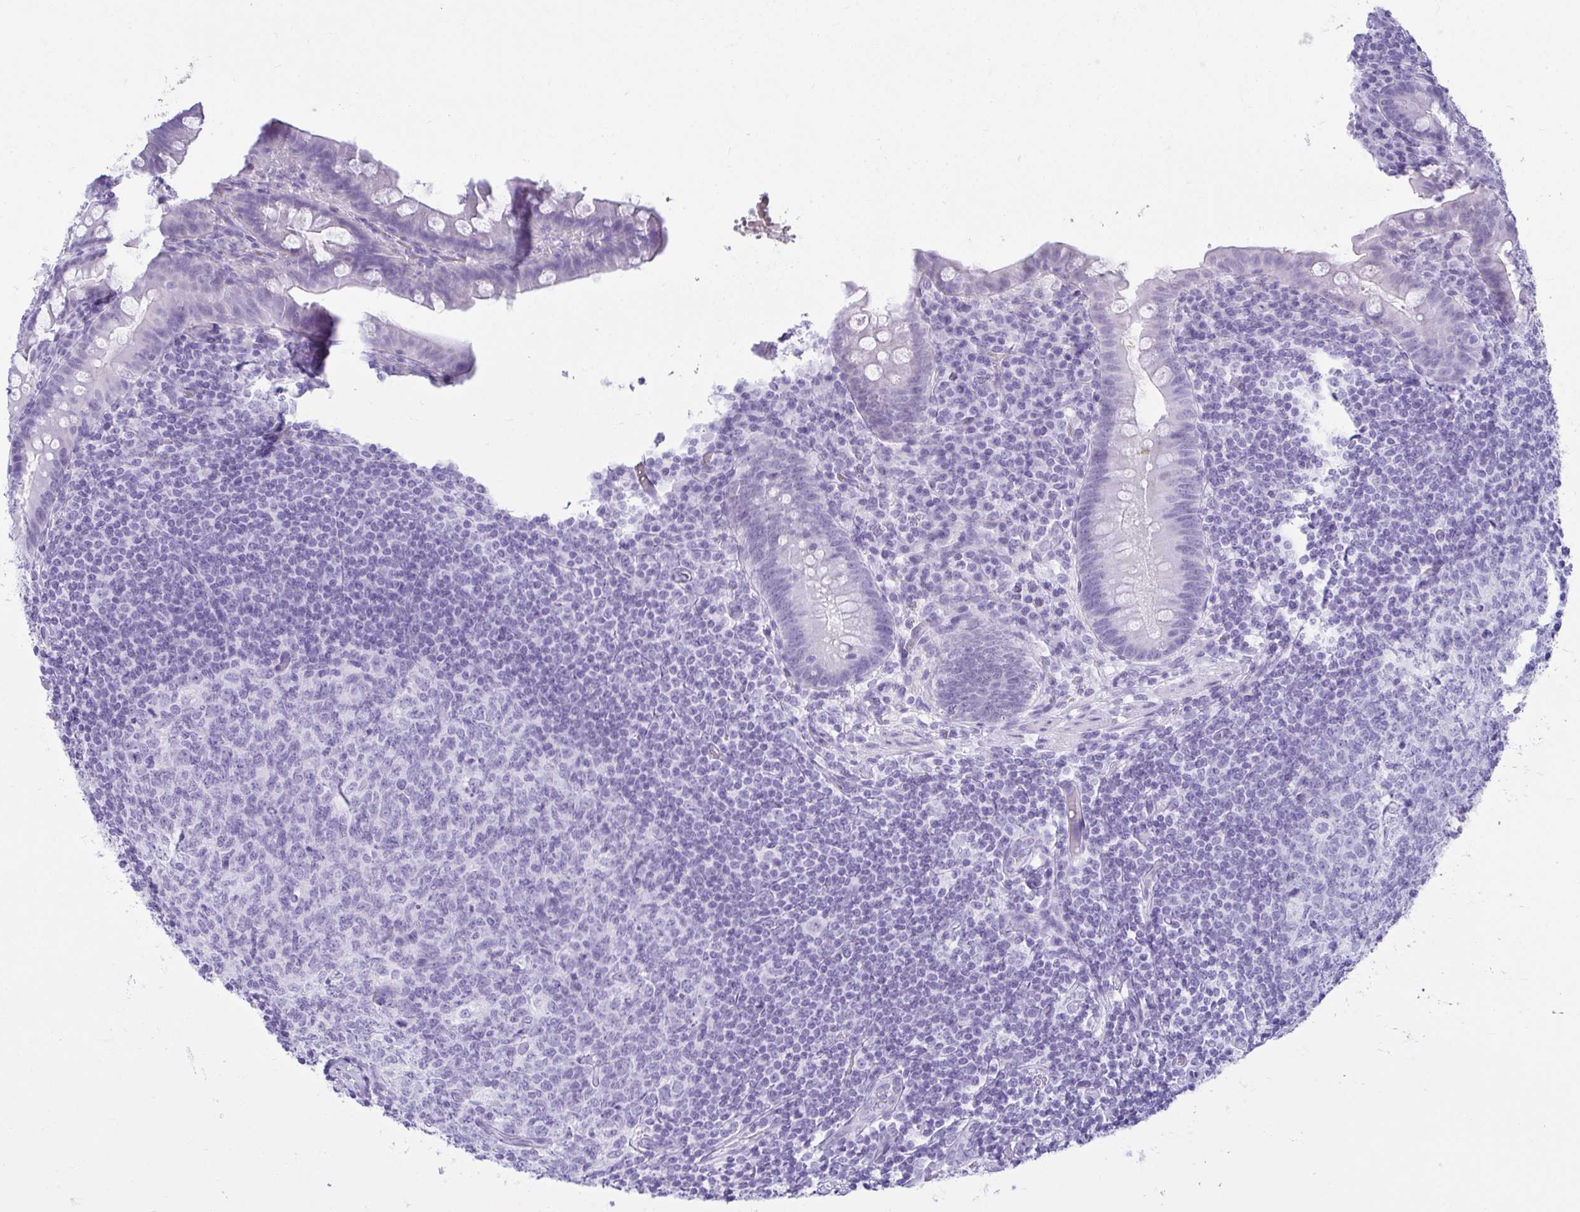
{"staining": {"intensity": "negative", "quantity": "none", "location": "none"}, "tissue": "appendix", "cell_type": "Glandular cells", "image_type": "normal", "snomed": [{"axis": "morphology", "description": "Normal tissue, NOS"}, {"axis": "topography", "description": "Appendix"}], "caption": "Human appendix stained for a protein using immunohistochemistry (IHC) exhibits no staining in glandular cells.", "gene": "CLGN", "patient": {"sex": "male", "age": 71}}